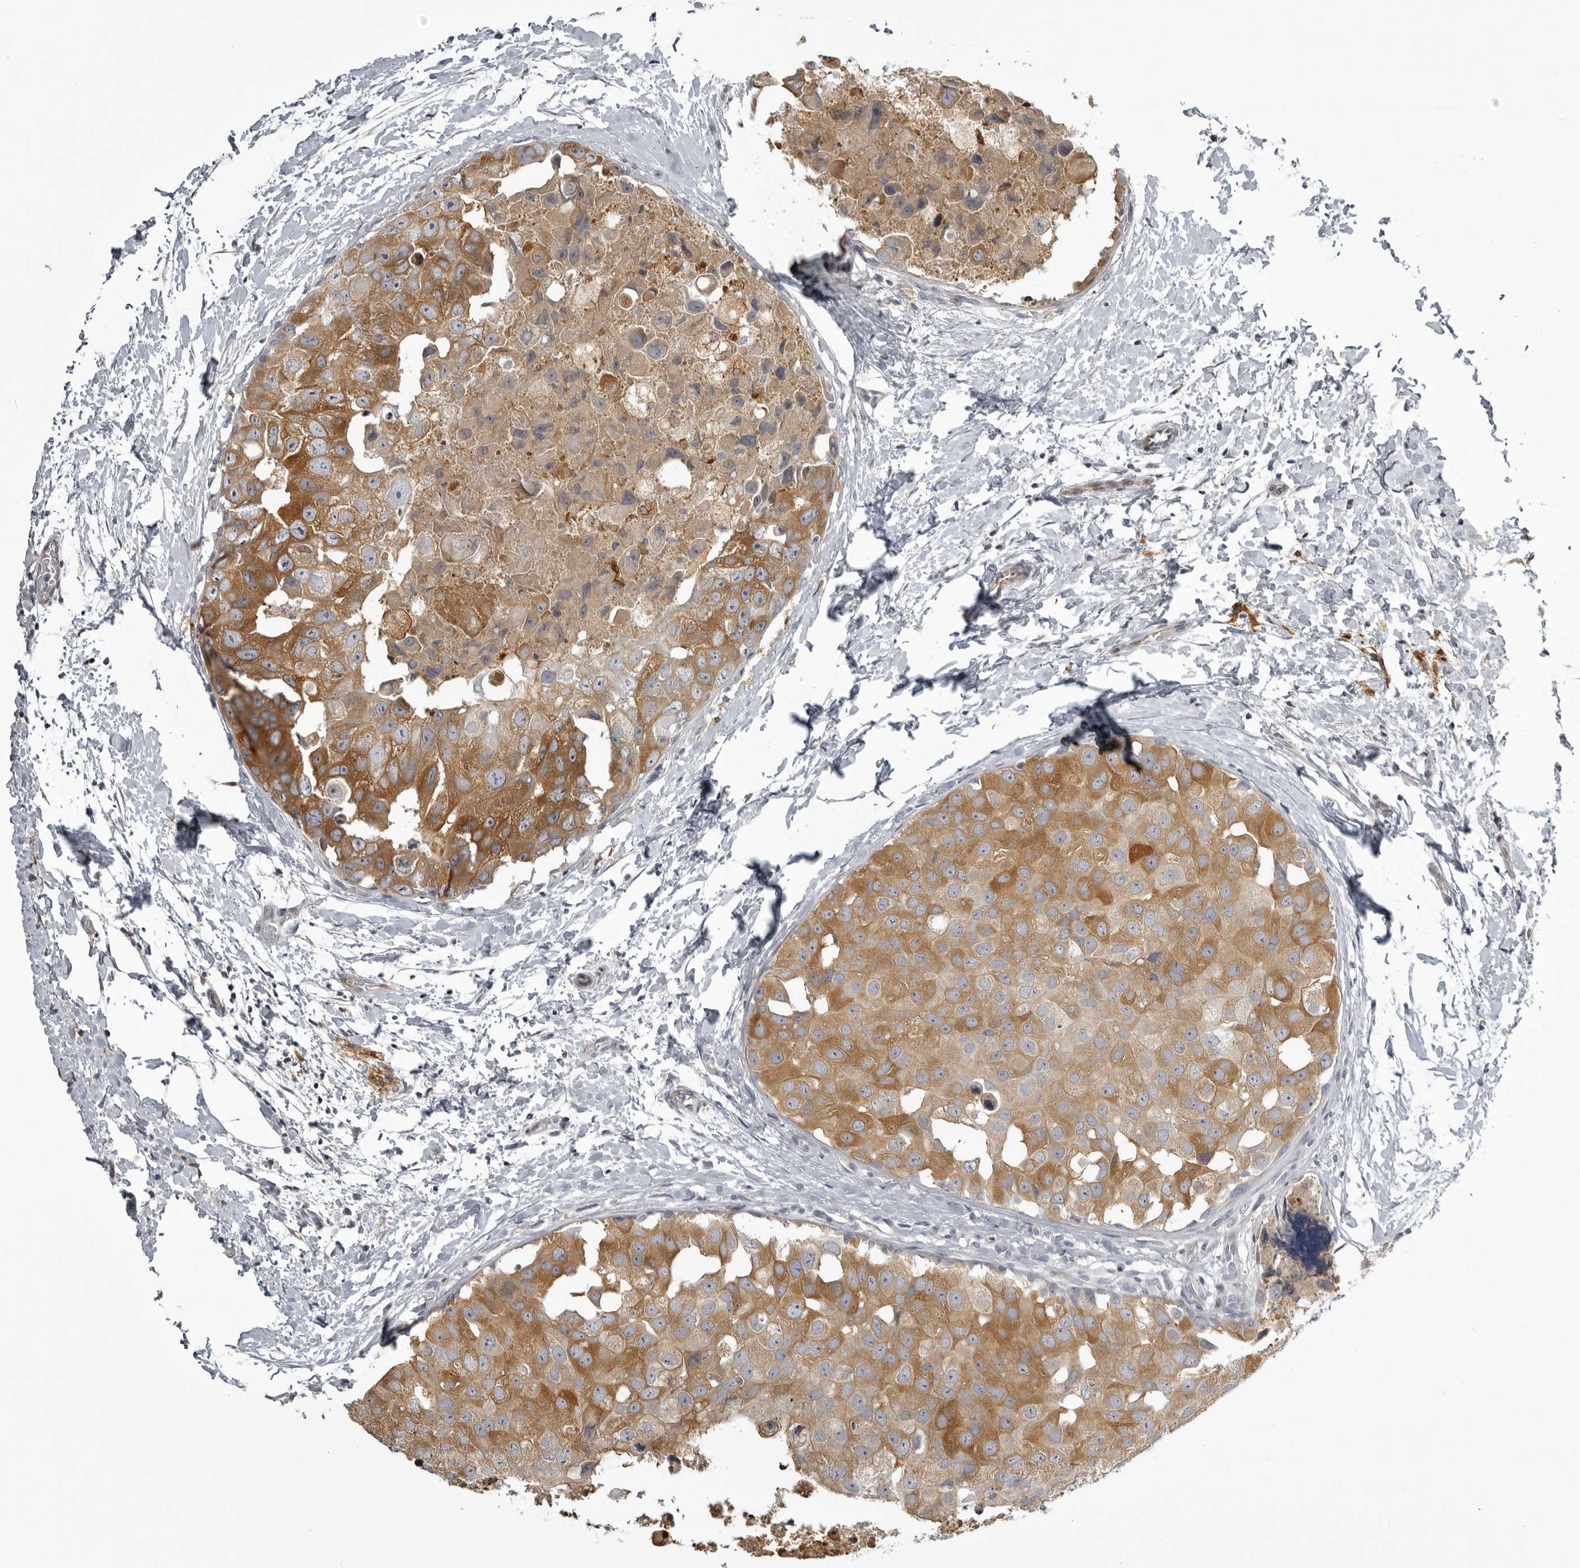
{"staining": {"intensity": "moderate", "quantity": ">75%", "location": "cytoplasmic/membranous"}, "tissue": "breast cancer", "cell_type": "Tumor cells", "image_type": "cancer", "snomed": [{"axis": "morphology", "description": "Duct carcinoma"}, {"axis": "topography", "description": "Breast"}], "caption": "Breast intraductal carcinoma stained for a protein (brown) reveals moderate cytoplasmic/membranous positive positivity in about >75% of tumor cells.", "gene": "NCEH1", "patient": {"sex": "female", "age": 62}}